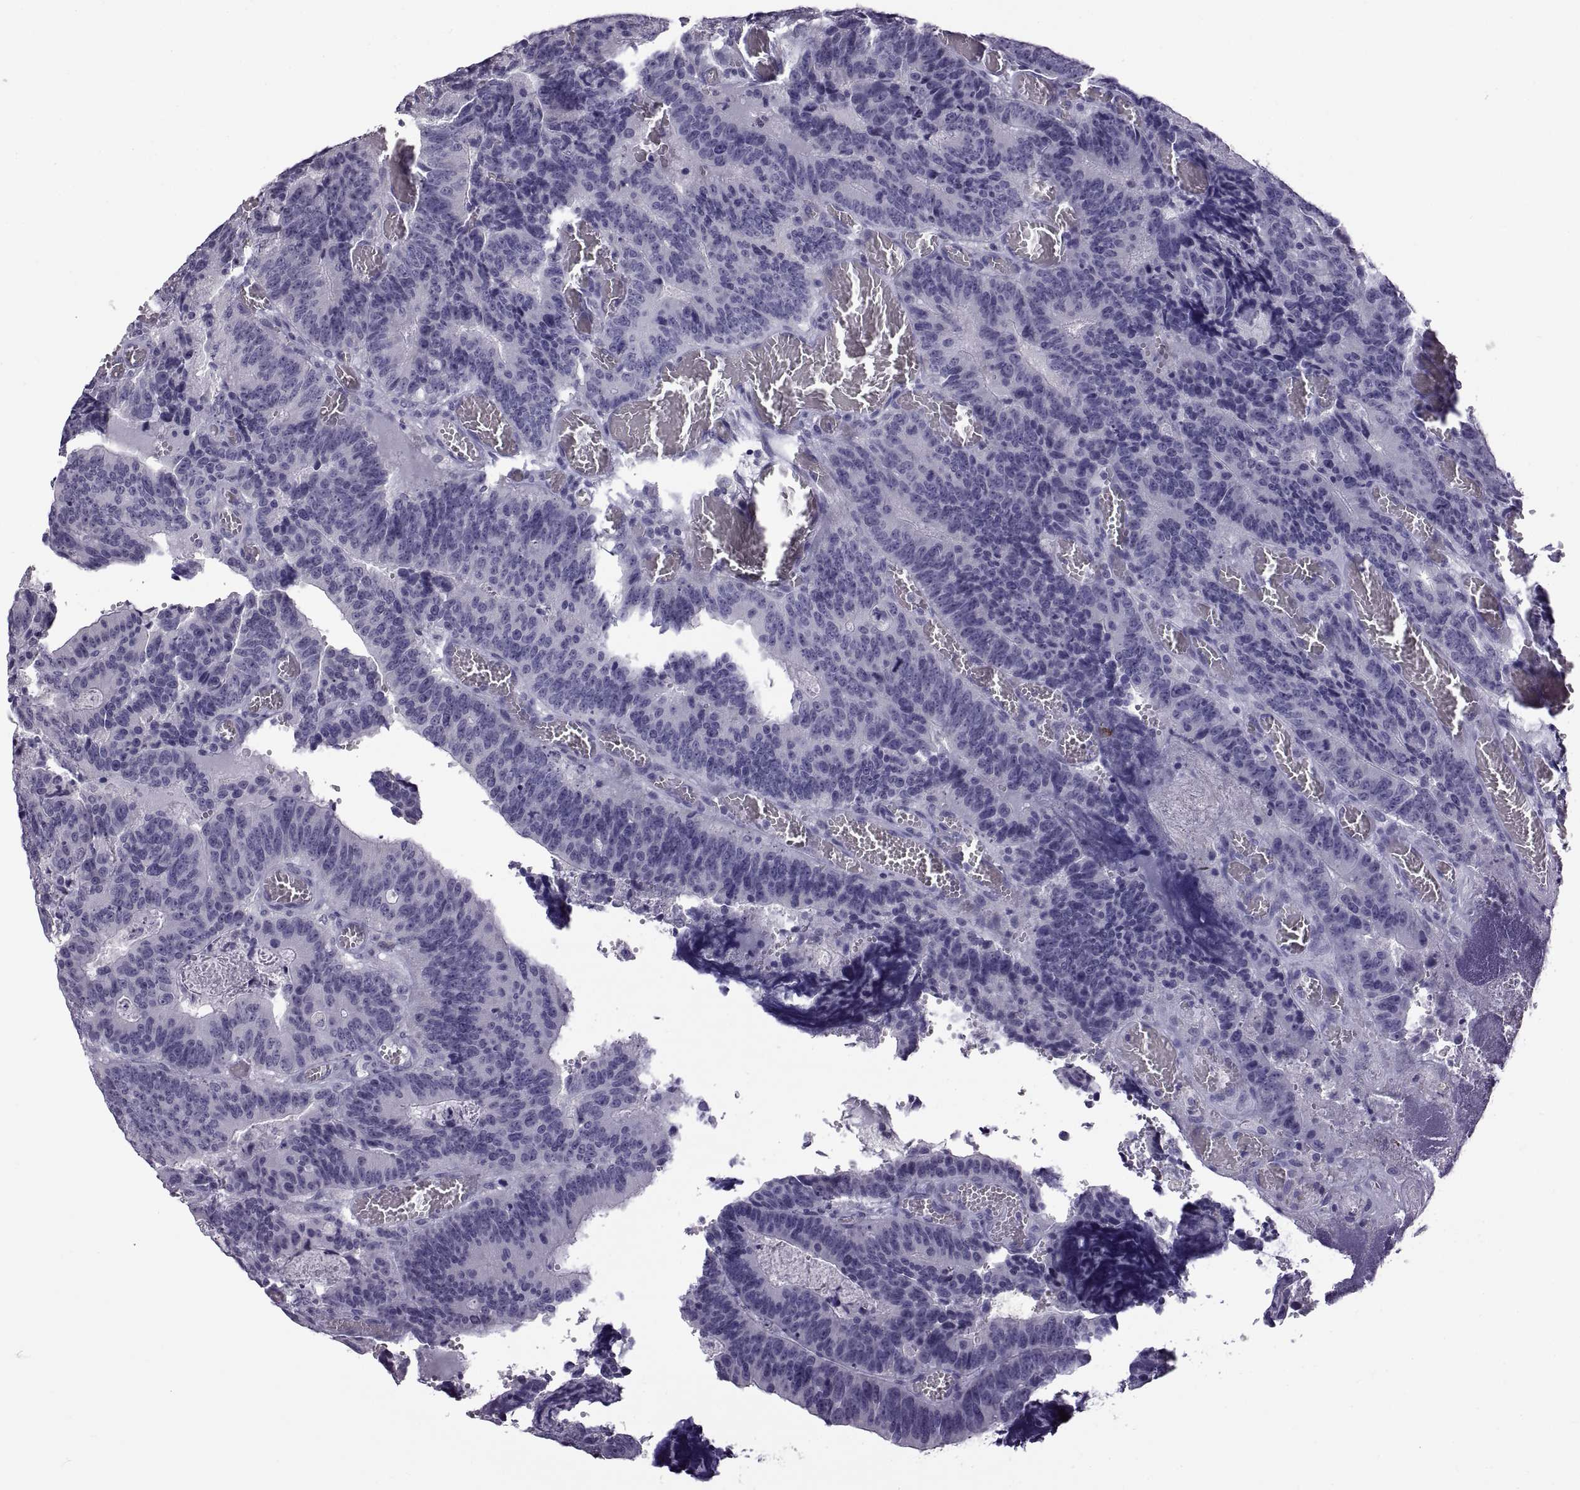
{"staining": {"intensity": "negative", "quantity": "none", "location": "none"}, "tissue": "colorectal cancer", "cell_type": "Tumor cells", "image_type": "cancer", "snomed": [{"axis": "morphology", "description": "Adenocarcinoma, NOS"}, {"axis": "topography", "description": "Colon"}], "caption": "Colorectal cancer was stained to show a protein in brown. There is no significant expression in tumor cells.", "gene": "RDM1", "patient": {"sex": "female", "age": 82}}